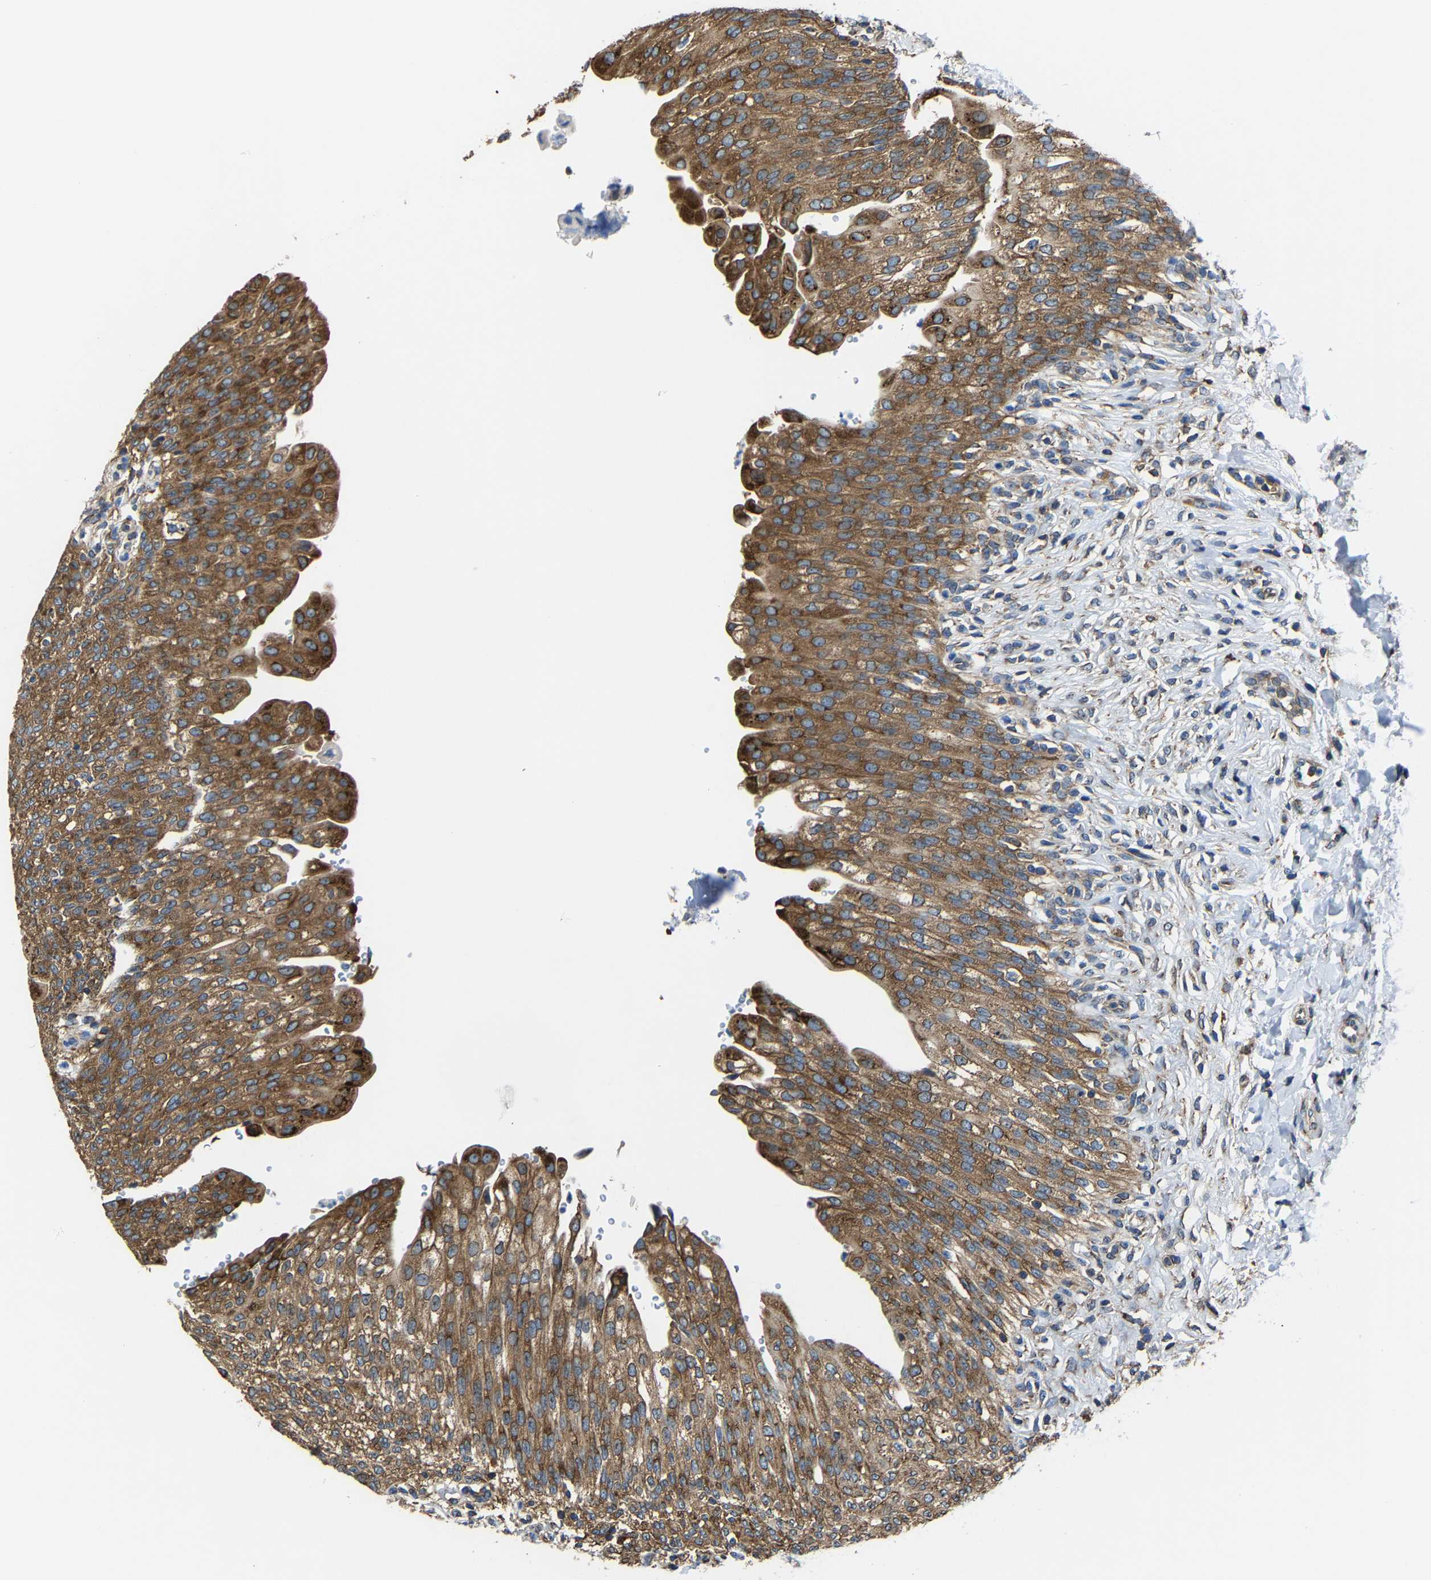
{"staining": {"intensity": "strong", "quantity": ">75%", "location": "cytoplasmic/membranous"}, "tissue": "urinary bladder", "cell_type": "Urothelial cells", "image_type": "normal", "snomed": [{"axis": "morphology", "description": "Urothelial carcinoma, High grade"}, {"axis": "topography", "description": "Urinary bladder"}], "caption": "Immunohistochemistry (IHC) (DAB) staining of unremarkable urinary bladder displays strong cytoplasmic/membranous protein positivity in approximately >75% of urothelial cells.", "gene": "G3BP2", "patient": {"sex": "male", "age": 46}}